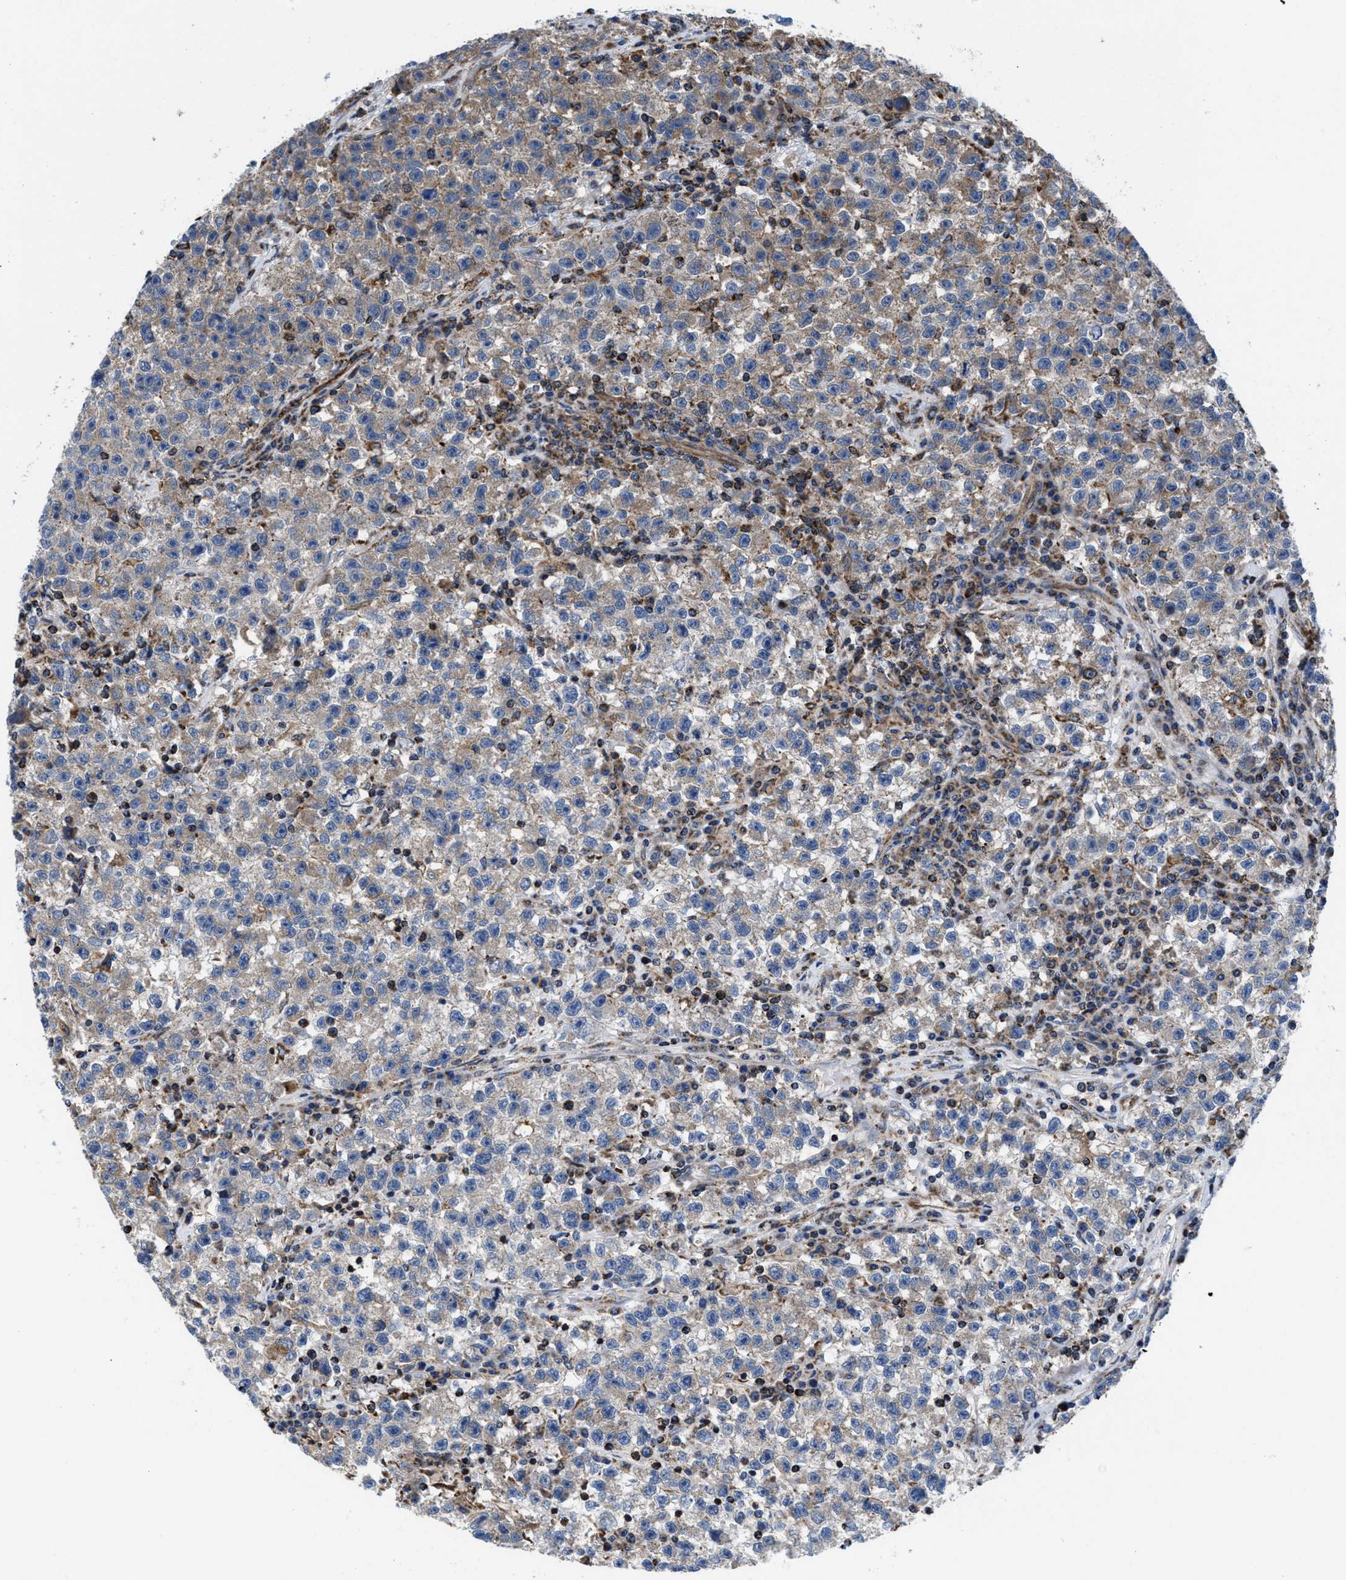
{"staining": {"intensity": "weak", "quantity": ">75%", "location": "cytoplasmic/membranous"}, "tissue": "testis cancer", "cell_type": "Tumor cells", "image_type": "cancer", "snomed": [{"axis": "morphology", "description": "Seminoma, NOS"}, {"axis": "topography", "description": "Testis"}], "caption": "Brown immunohistochemical staining in human testis cancer (seminoma) displays weak cytoplasmic/membranous staining in approximately >75% of tumor cells. Using DAB (brown) and hematoxylin (blue) stains, captured at high magnification using brightfield microscopy.", "gene": "PRR15L", "patient": {"sex": "male", "age": 22}}